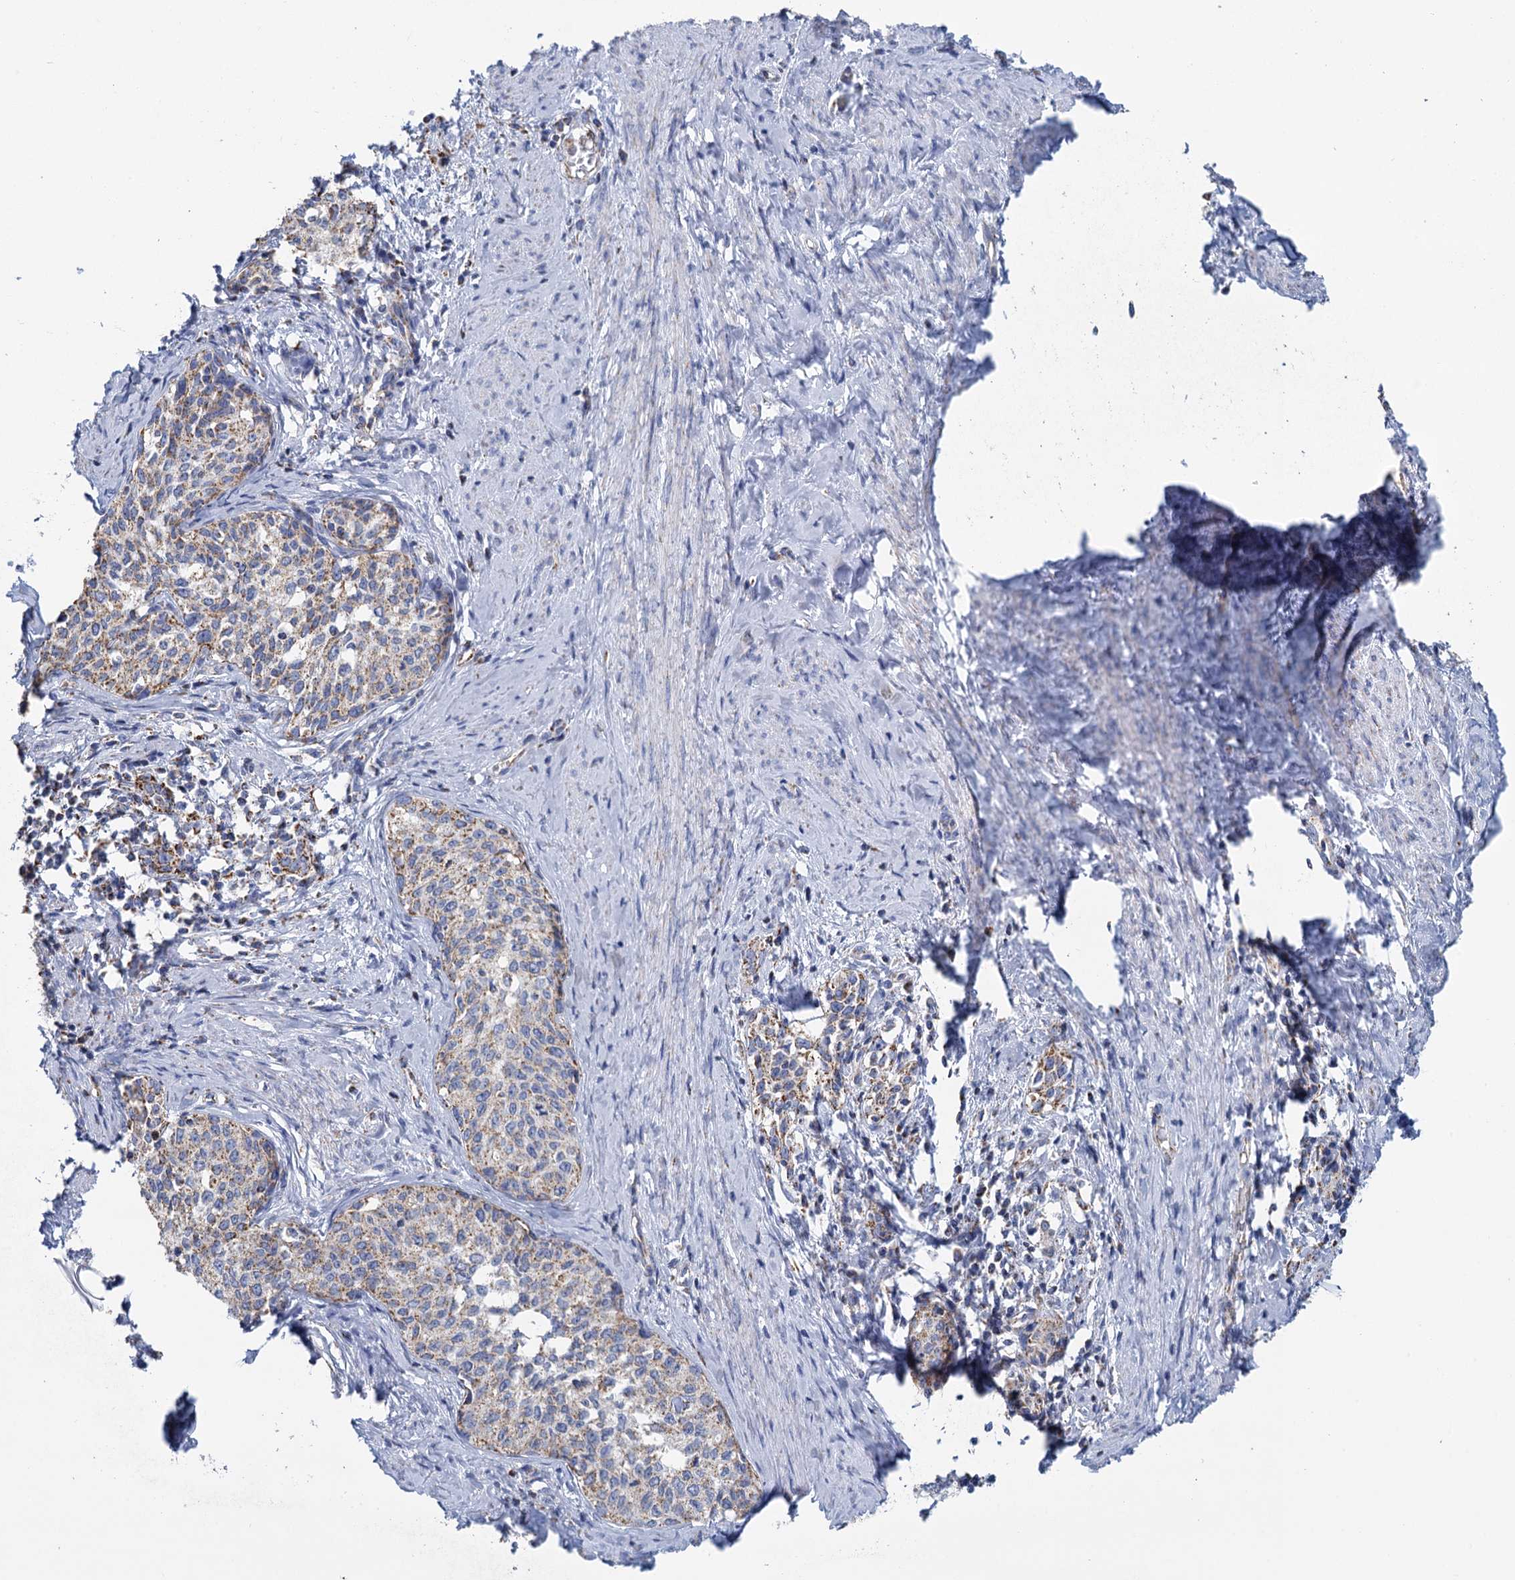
{"staining": {"intensity": "weak", "quantity": ">75%", "location": "cytoplasmic/membranous"}, "tissue": "cervical cancer", "cell_type": "Tumor cells", "image_type": "cancer", "snomed": [{"axis": "morphology", "description": "Squamous cell carcinoma, NOS"}, {"axis": "morphology", "description": "Adenocarcinoma, NOS"}, {"axis": "topography", "description": "Cervix"}], "caption": "Human cervical cancer (adenocarcinoma) stained with a brown dye shows weak cytoplasmic/membranous positive expression in about >75% of tumor cells.", "gene": "CCP110", "patient": {"sex": "female", "age": 52}}